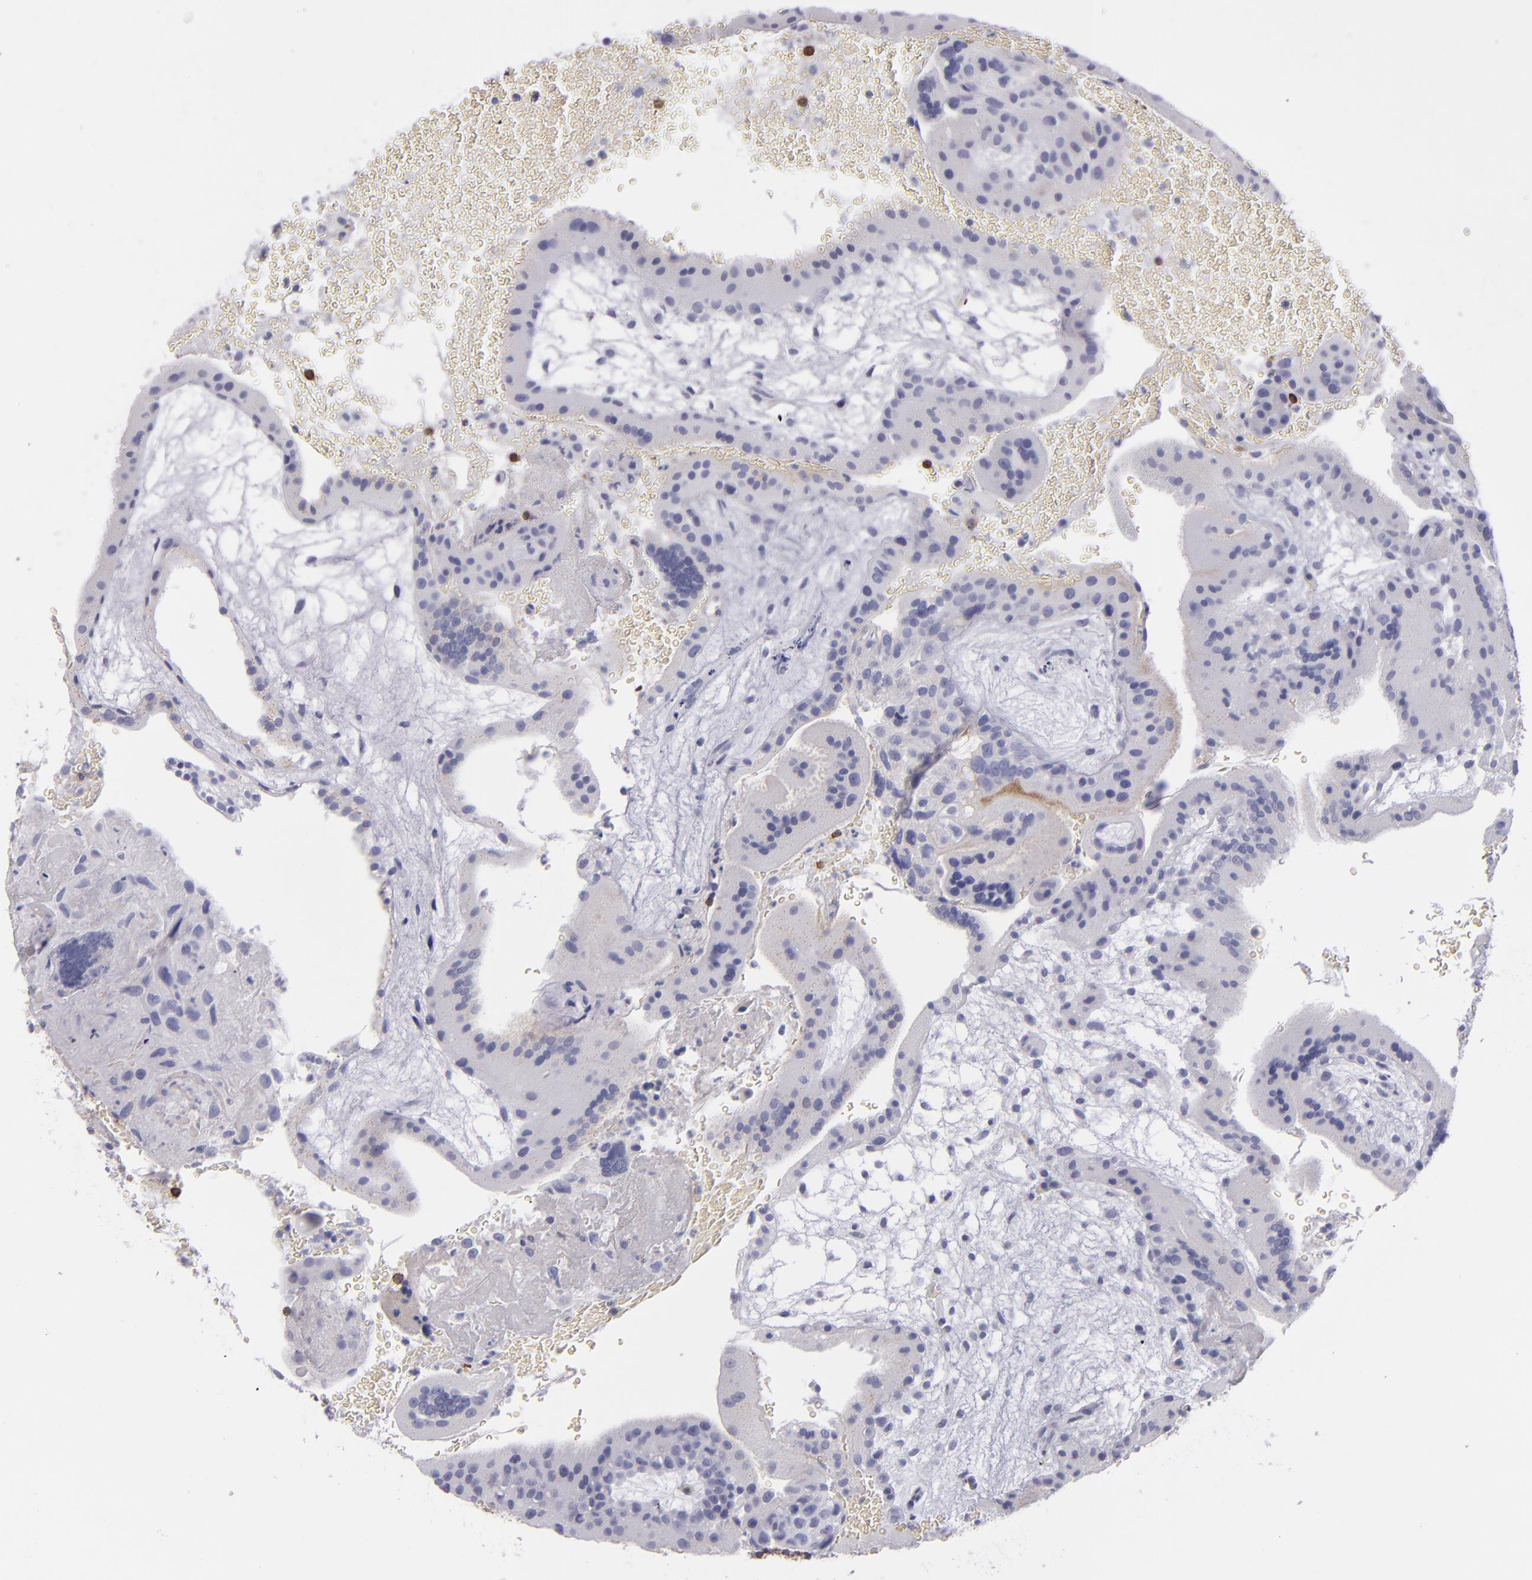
{"staining": {"intensity": "negative", "quantity": "none", "location": "none"}, "tissue": "placenta", "cell_type": "Decidual cells", "image_type": "normal", "snomed": [{"axis": "morphology", "description": "Normal tissue, NOS"}, {"axis": "topography", "description": "Placenta"}], "caption": "DAB immunohistochemical staining of benign human placenta displays no significant staining in decidual cells. (DAB (3,3'-diaminobenzidine) immunohistochemistry (IHC) visualized using brightfield microscopy, high magnification).", "gene": "CD27", "patient": {"sex": "female", "age": 19}}